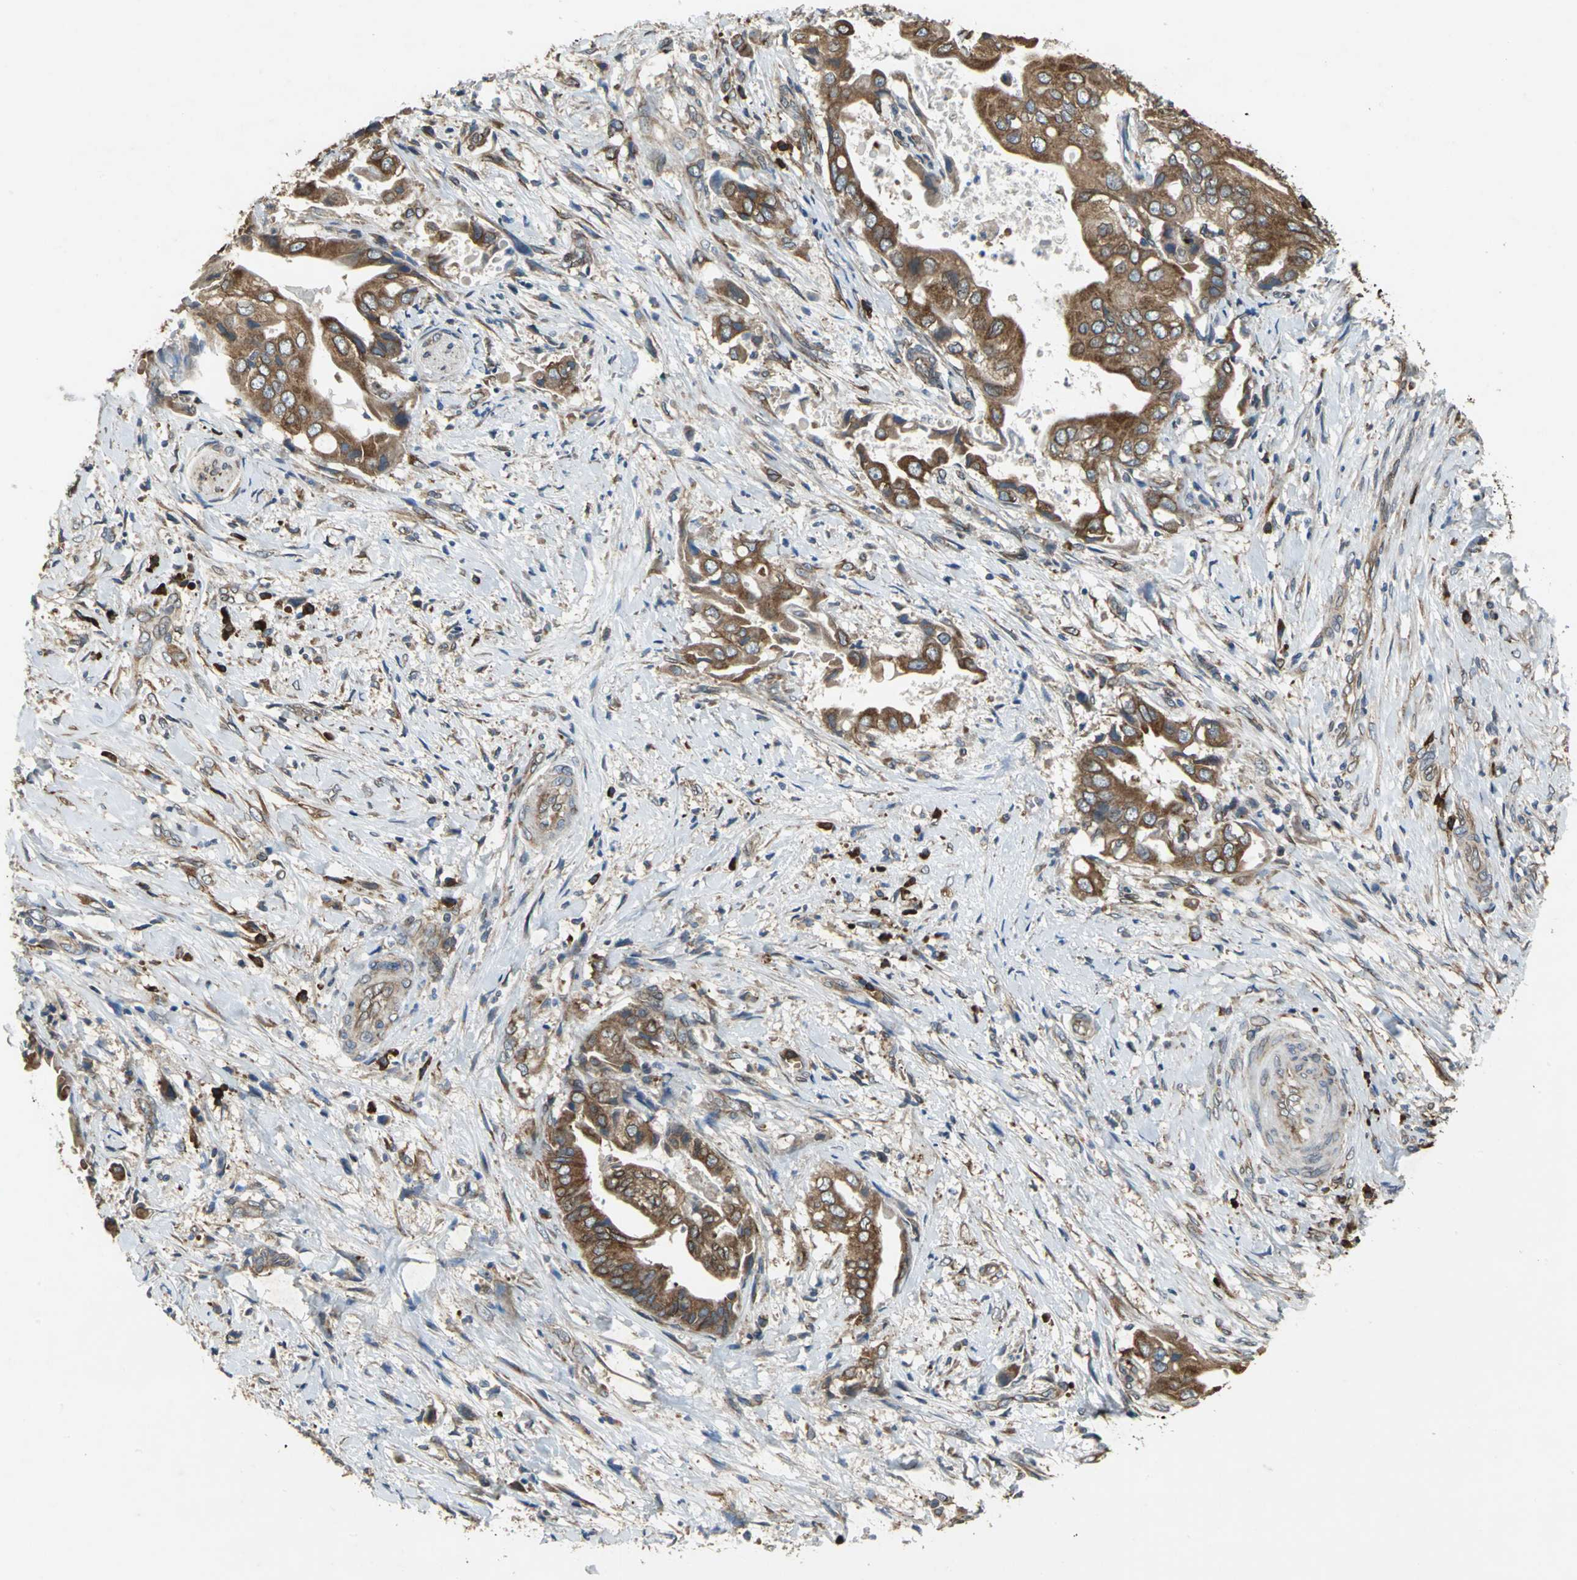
{"staining": {"intensity": "strong", "quantity": "25%-75%", "location": "cytoplasmic/membranous"}, "tissue": "liver cancer", "cell_type": "Tumor cells", "image_type": "cancer", "snomed": [{"axis": "morphology", "description": "Cholangiocarcinoma"}, {"axis": "topography", "description": "Liver"}], "caption": "A high-resolution image shows IHC staining of liver cancer (cholangiocarcinoma), which displays strong cytoplasmic/membranous staining in about 25%-75% of tumor cells.", "gene": "SYVN1", "patient": {"sex": "male", "age": 58}}